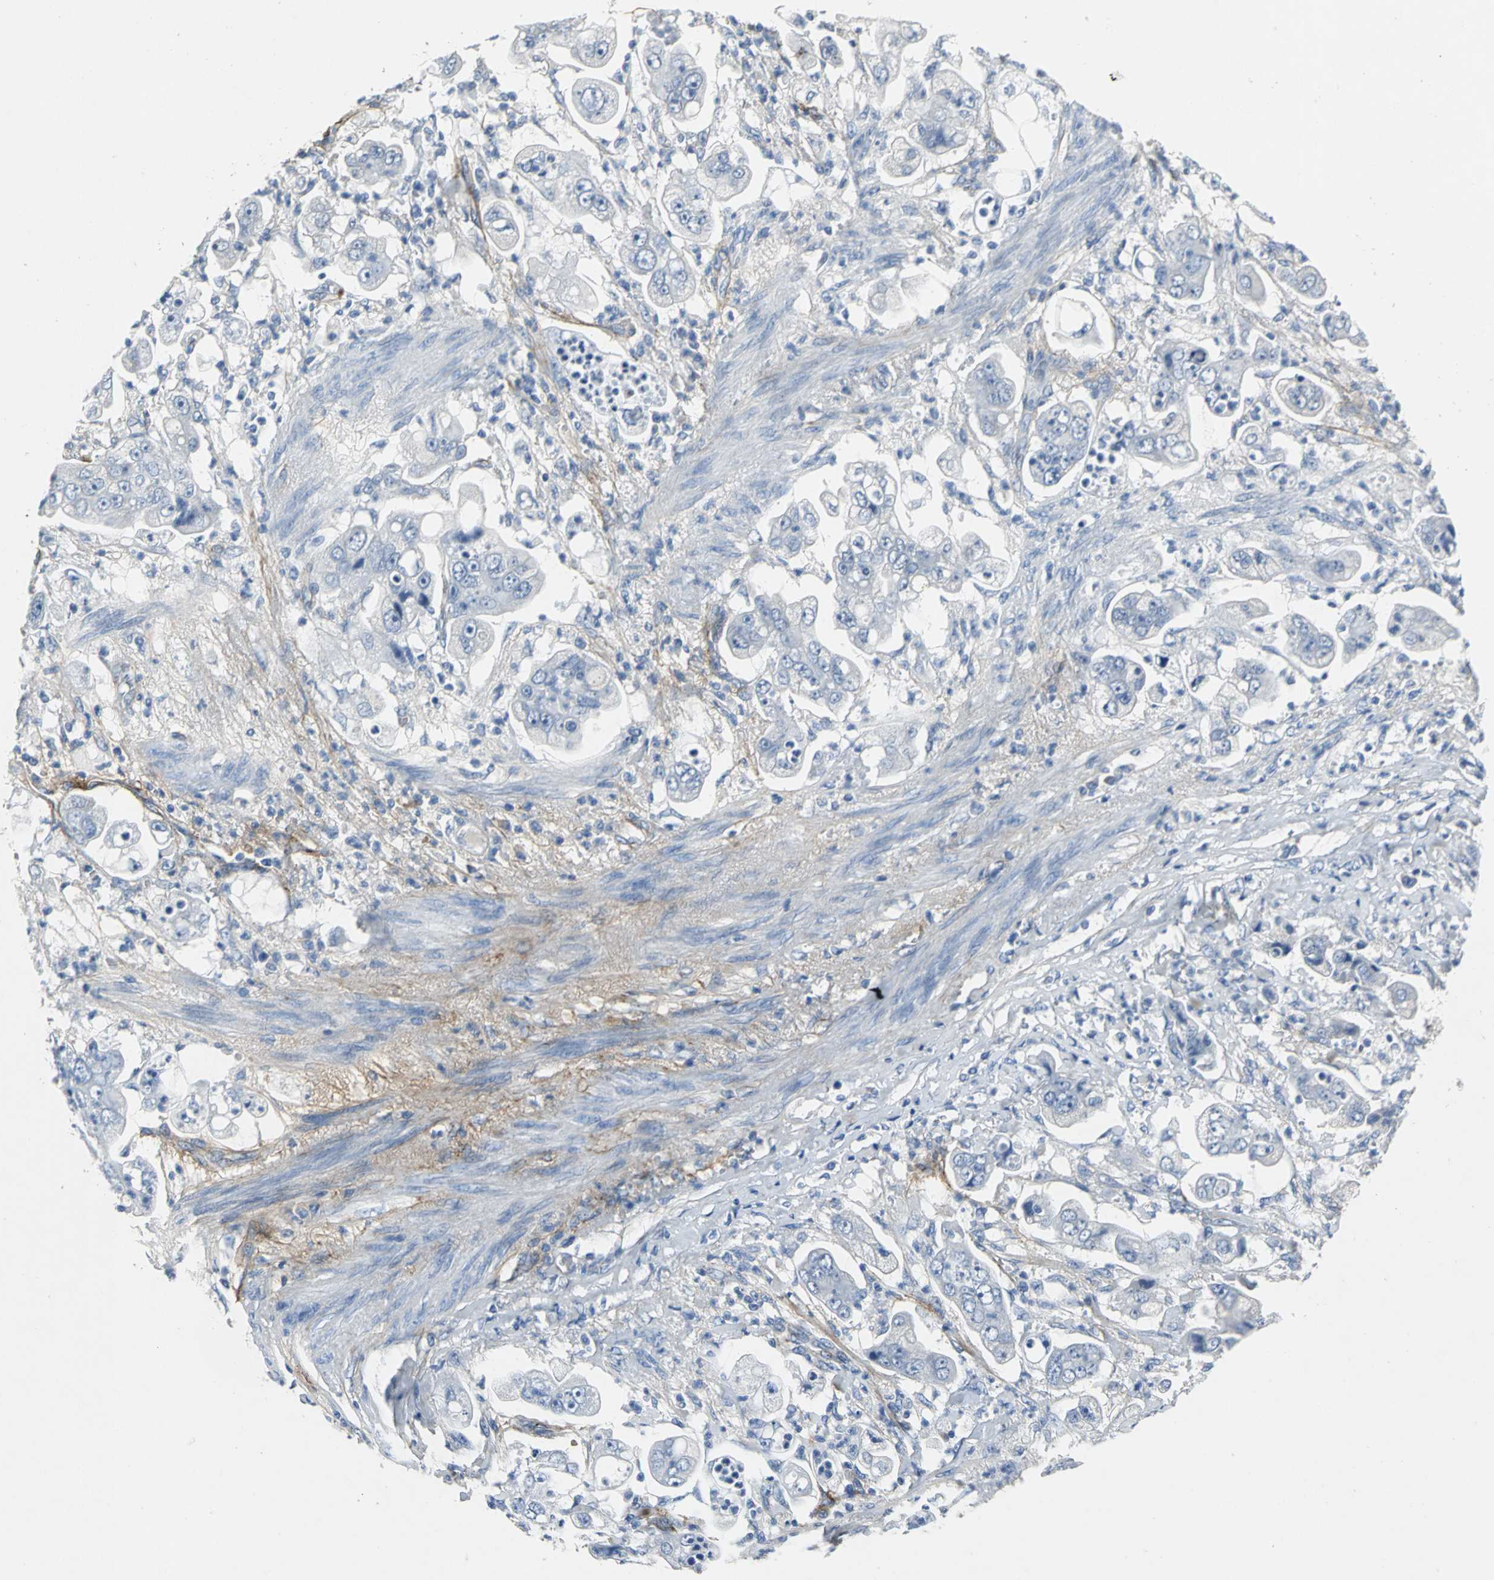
{"staining": {"intensity": "negative", "quantity": "none", "location": "none"}, "tissue": "stomach cancer", "cell_type": "Tumor cells", "image_type": "cancer", "snomed": [{"axis": "morphology", "description": "Adenocarcinoma, NOS"}, {"axis": "topography", "description": "Stomach"}], "caption": "Immunohistochemistry (IHC) of human adenocarcinoma (stomach) shows no staining in tumor cells.", "gene": "EFNB3", "patient": {"sex": "male", "age": 62}}